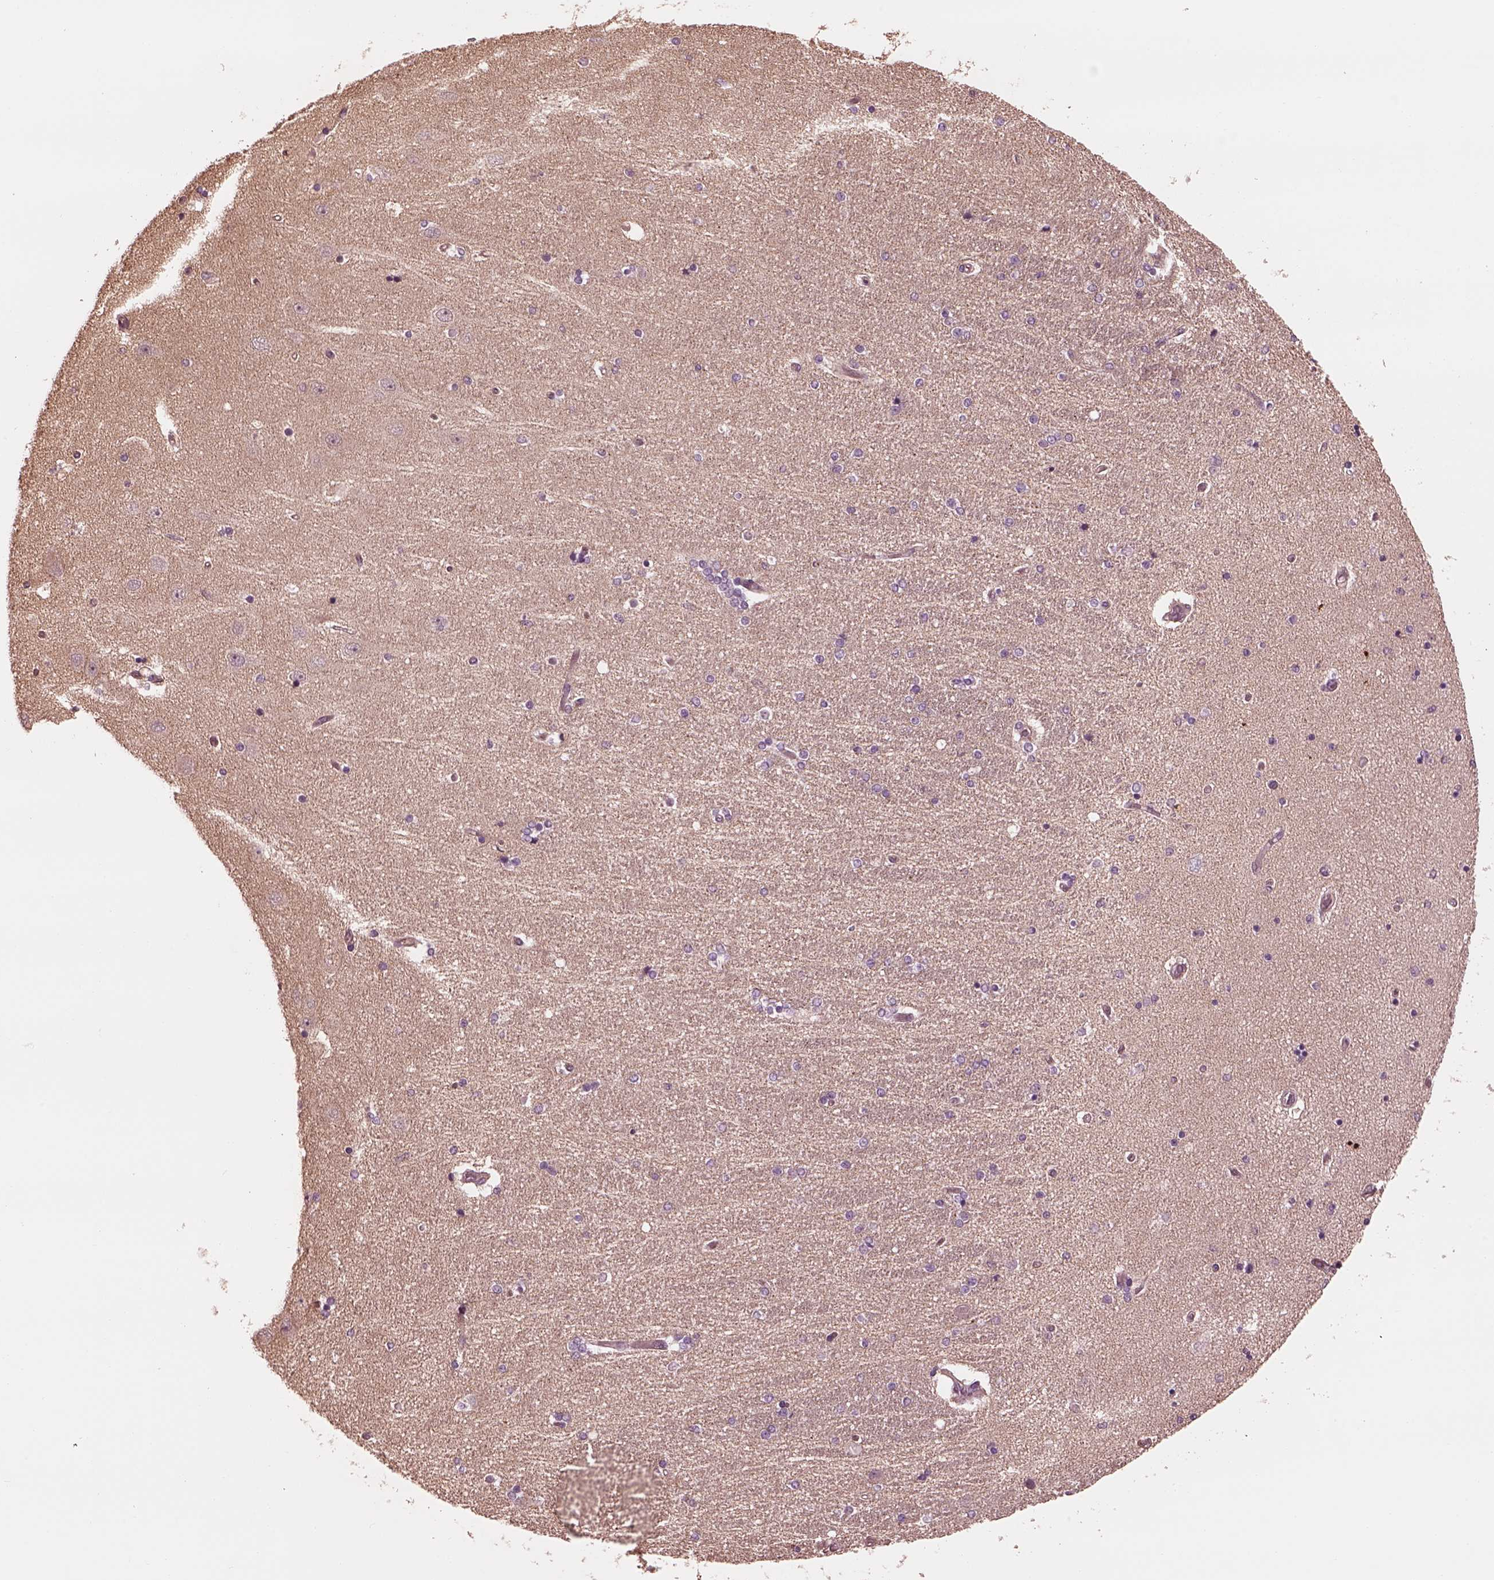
{"staining": {"intensity": "negative", "quantity": "none", "location": "none"}, "tissue": "hippocampus", "cell_type": "Glial cells", "image_type": "normal", "snomed": [{"axis": "morphology", "description": "Normal tissue, NOS"}, {"axis": "topography", "description": "Hippocampus"}], "caption": "The micrograph displays no staining of glial cells in normal hippocampus.", "gene": "STK33", "patient": {"sex": "female", "age": 54}}